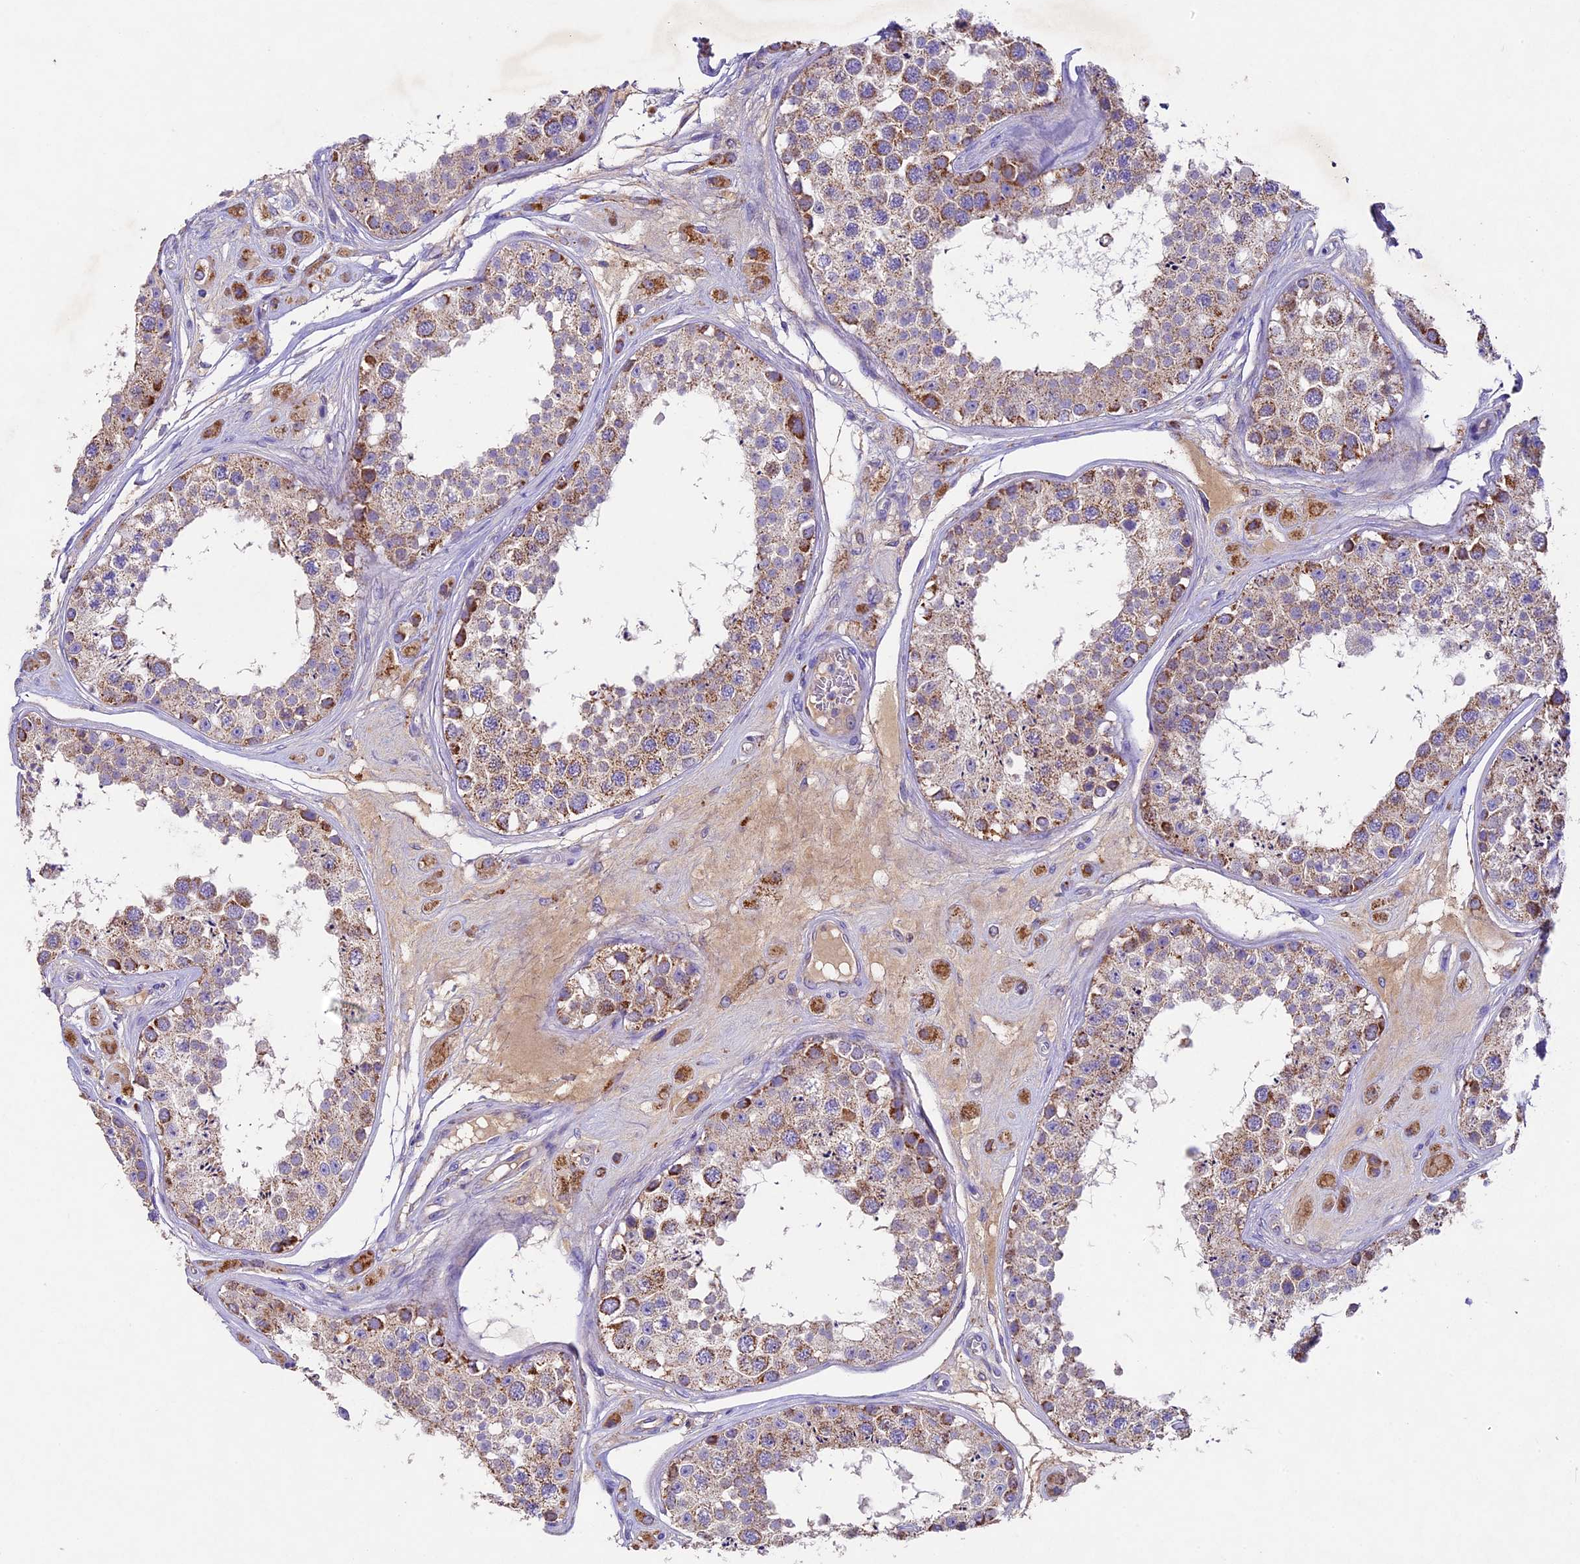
{"staining": {"intensity": "moderate", "quantity": ">75%", "location": "cytoplasmic/membranous"}, "tissue": "testis", "cell_type": "Cells in seminiferous ducts", "image_type": "normal", "snomed": [{"axis": "morphology", "description": "Normal tissue, NOS"}, {"axis": "topography", "description": "Testis"}], "caption": "DAB (3,3'-diaminobenzidine) immunohistochemical staining of benign human testis exhibits moderate cytoplasmic/membranous protein staining in approximately >75% of cells in seminiferous ducts. The staining was performed using DAB (3,3'-diaminobenzidine) to visualize the protein expression in brown, while the nuclei were stained in blue with hematoxylin (Magnification: 20x).", "gene": "PMPCB", "patient": {"sex": "male", "age": 25}}